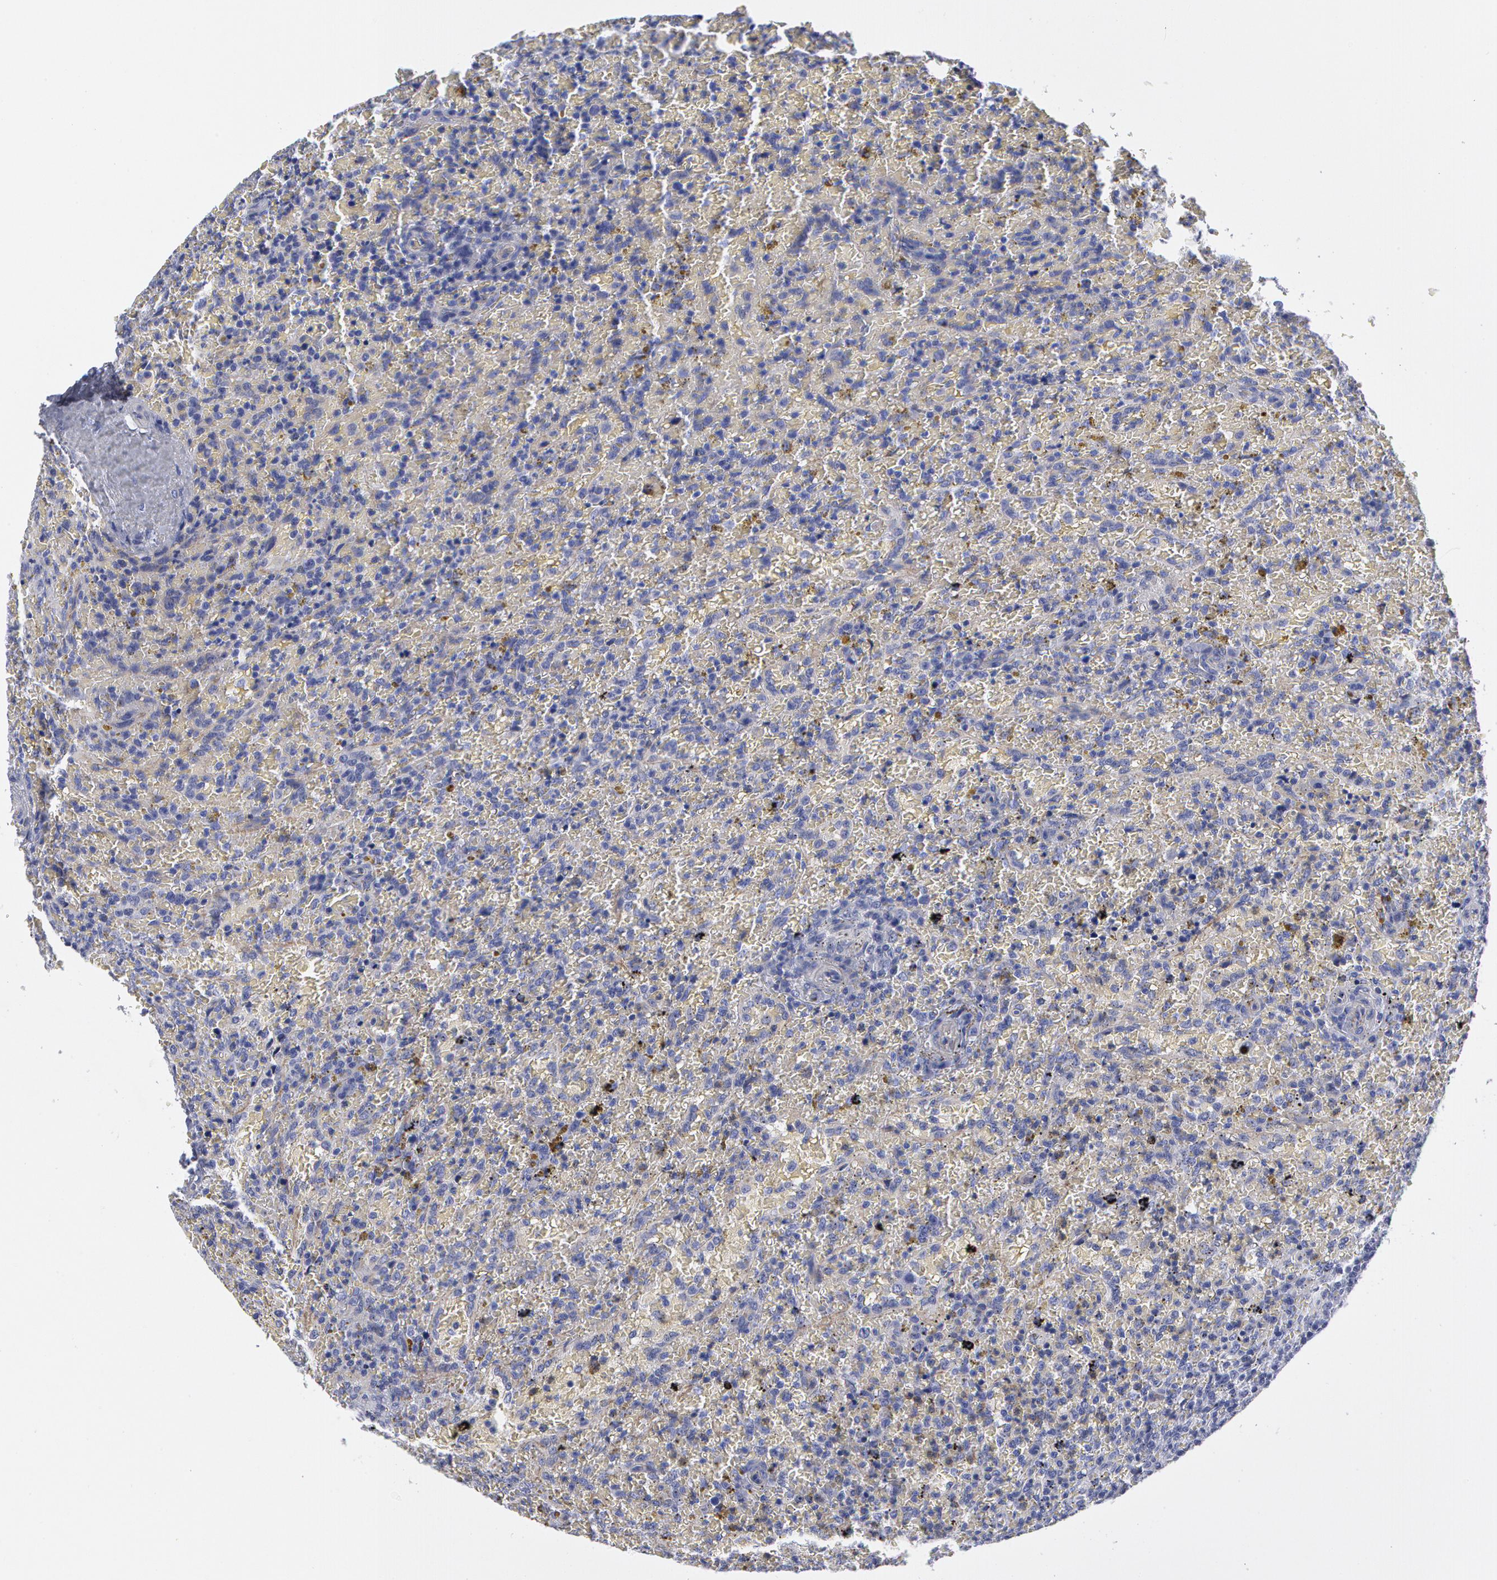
{"staining": {"intensity": "negative", "quantity": "none", "location": "none"}, "tissue": "lymphoma", "cell_type": "Tumor cells", "image_type": "cancer", "snomed": [{"axis": "morphology", "description": "Malignant lymphoma, non-Hodgkin's type, High grade"}, {"axis": "topography", "description": "Spleen"}, {"axis": "topography", "description": "Lymph node"}], "caption": "Lymphoma was stained to show a protein in brown. There is no significant positivity in tumor cells.", "gene": "SMC1B", "patient": {"sex": "female", "age": 70}}